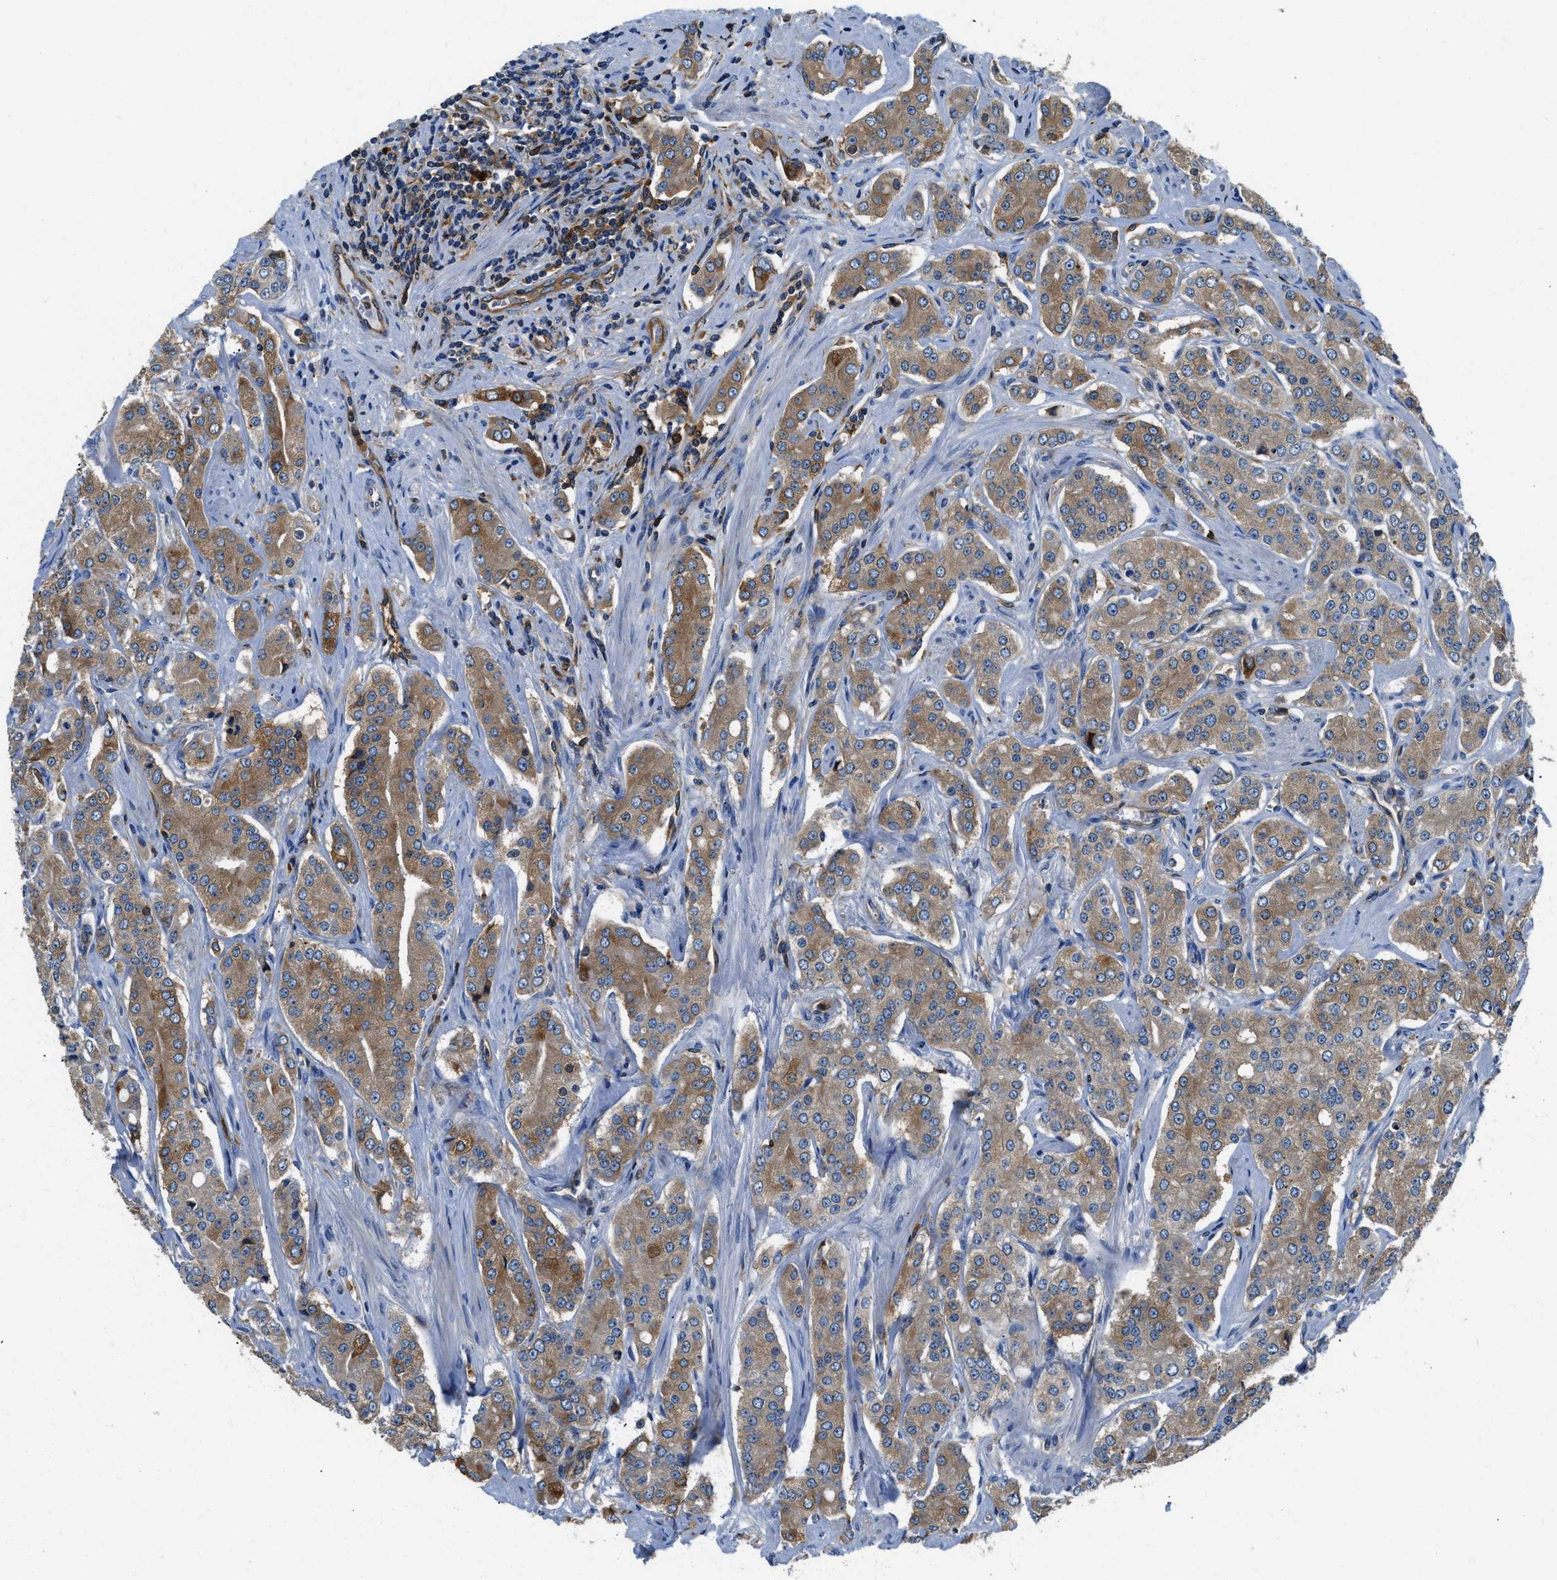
{"staining": {"intensity": "moderate", "quantity": ">75%", "location": "cytoplasmic/membranous"}, "tissue": "prostate cancer", "cell_type": "Tumor cells", "image_type": "cancer", "snomed": [{"axis": "morphology", "description": "Adenocarcinoma, Low grade"}, {"axis": "topography", "description": "Prostate"}], "caption": "An image showing moderate cytoplasmic/membranous staining in approximately >75% of tumor cells in prostate cancer (low-grade adenocarcinoma), as visualized by brown immunohistochemical staining.", "gene": "PKM", "patient": {"sex": "male", "age": 69}}